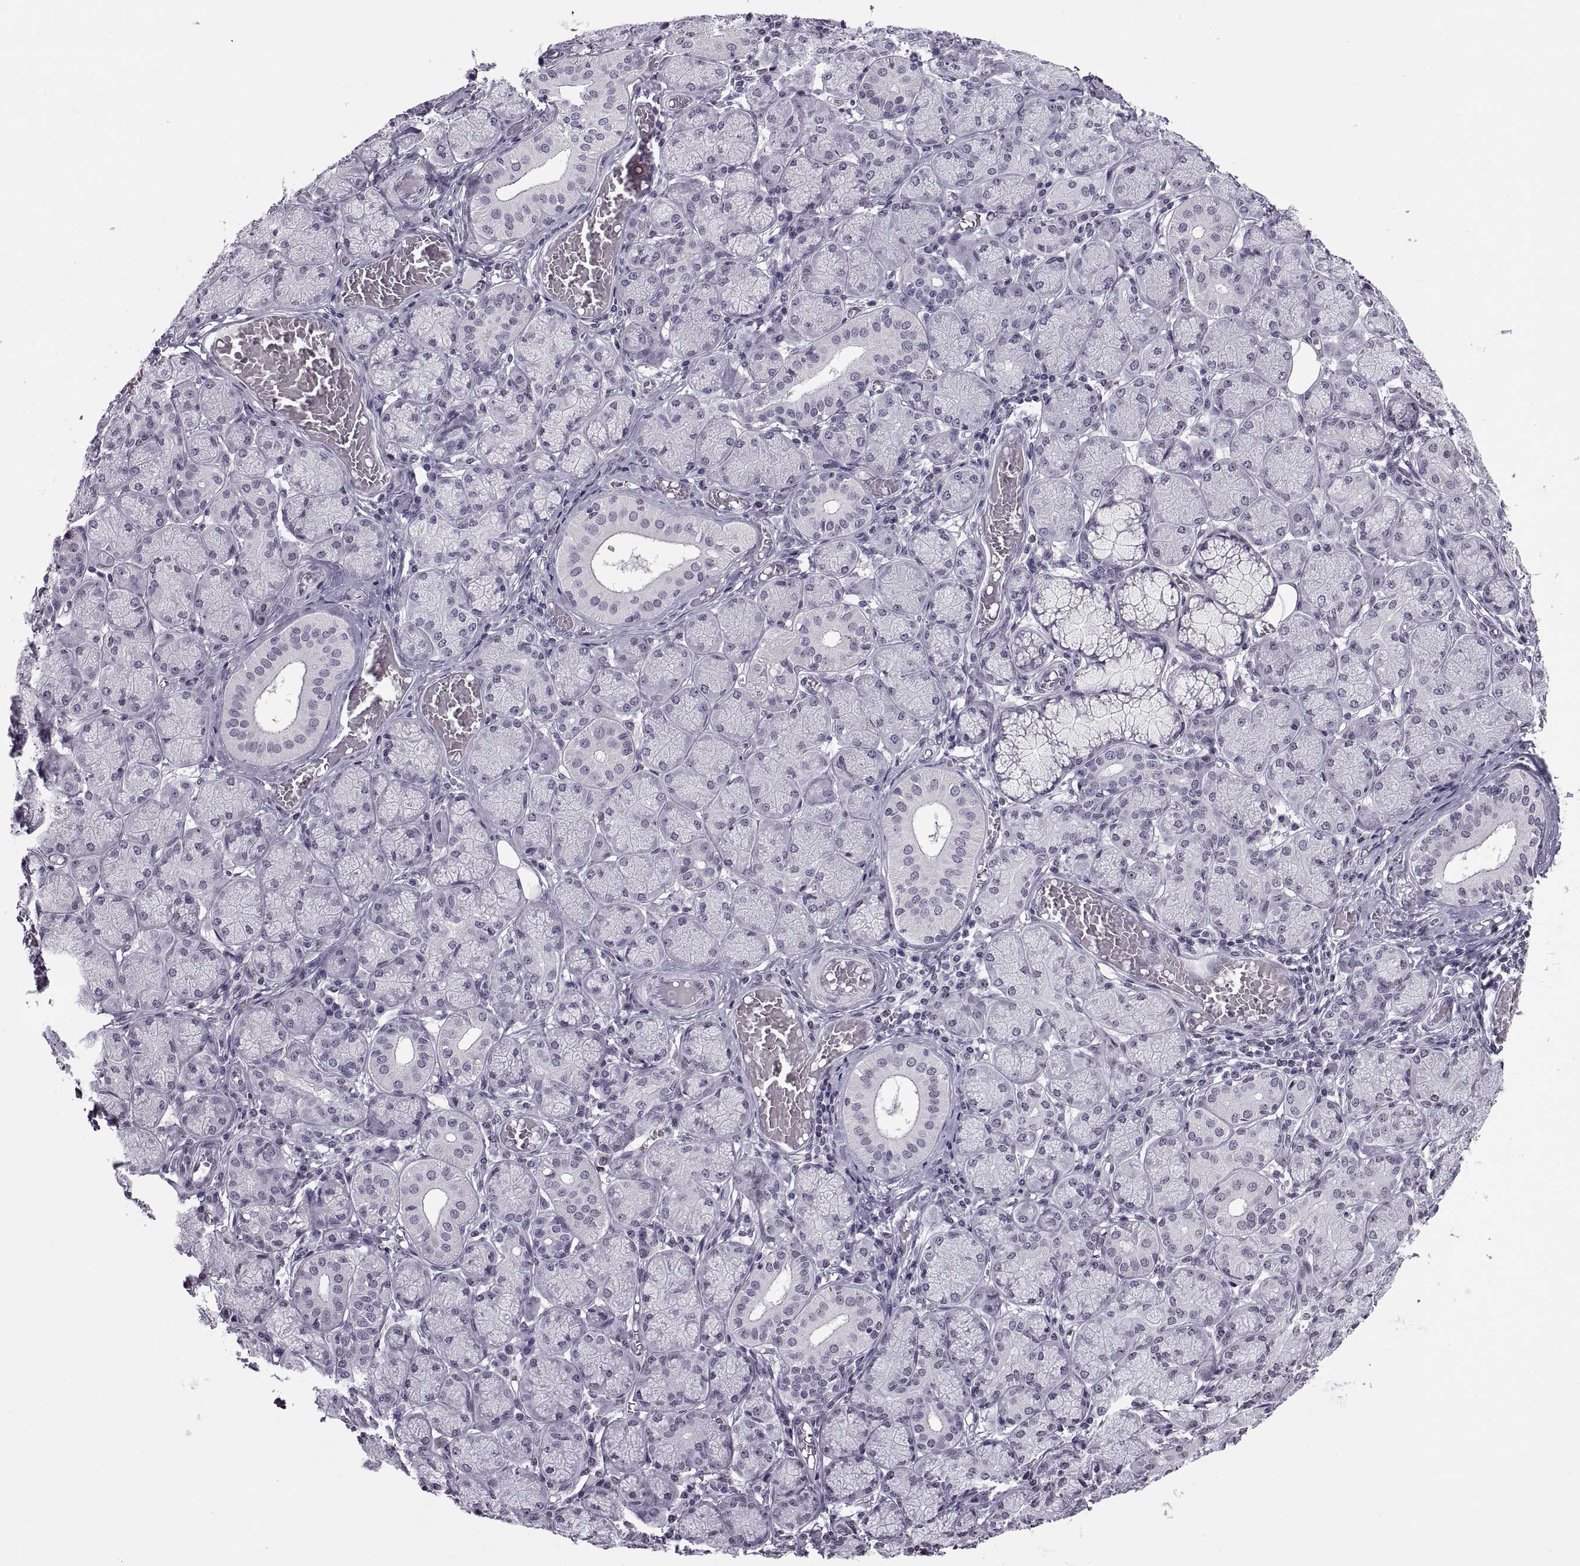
{"staining": {"intensity": "negative", "quantity": "none", "location": "none"}, "tissue": "salivary gland", "cell_type": "Glandular cells", "image_type": "normal", "snomed": [{"axis": "morphology", "description": "Normal tissue, NOS"}, {"axis": "topography", "description": "Salivary gland"}, {"axis": "topography", "description": "Peripheral nerve tissue"}], "caption": "Micrograph shows no protein positivity in glandular cells of normal salivary gland.", "gene": "H1", "patient": {"sex": "female", "age": 24}}